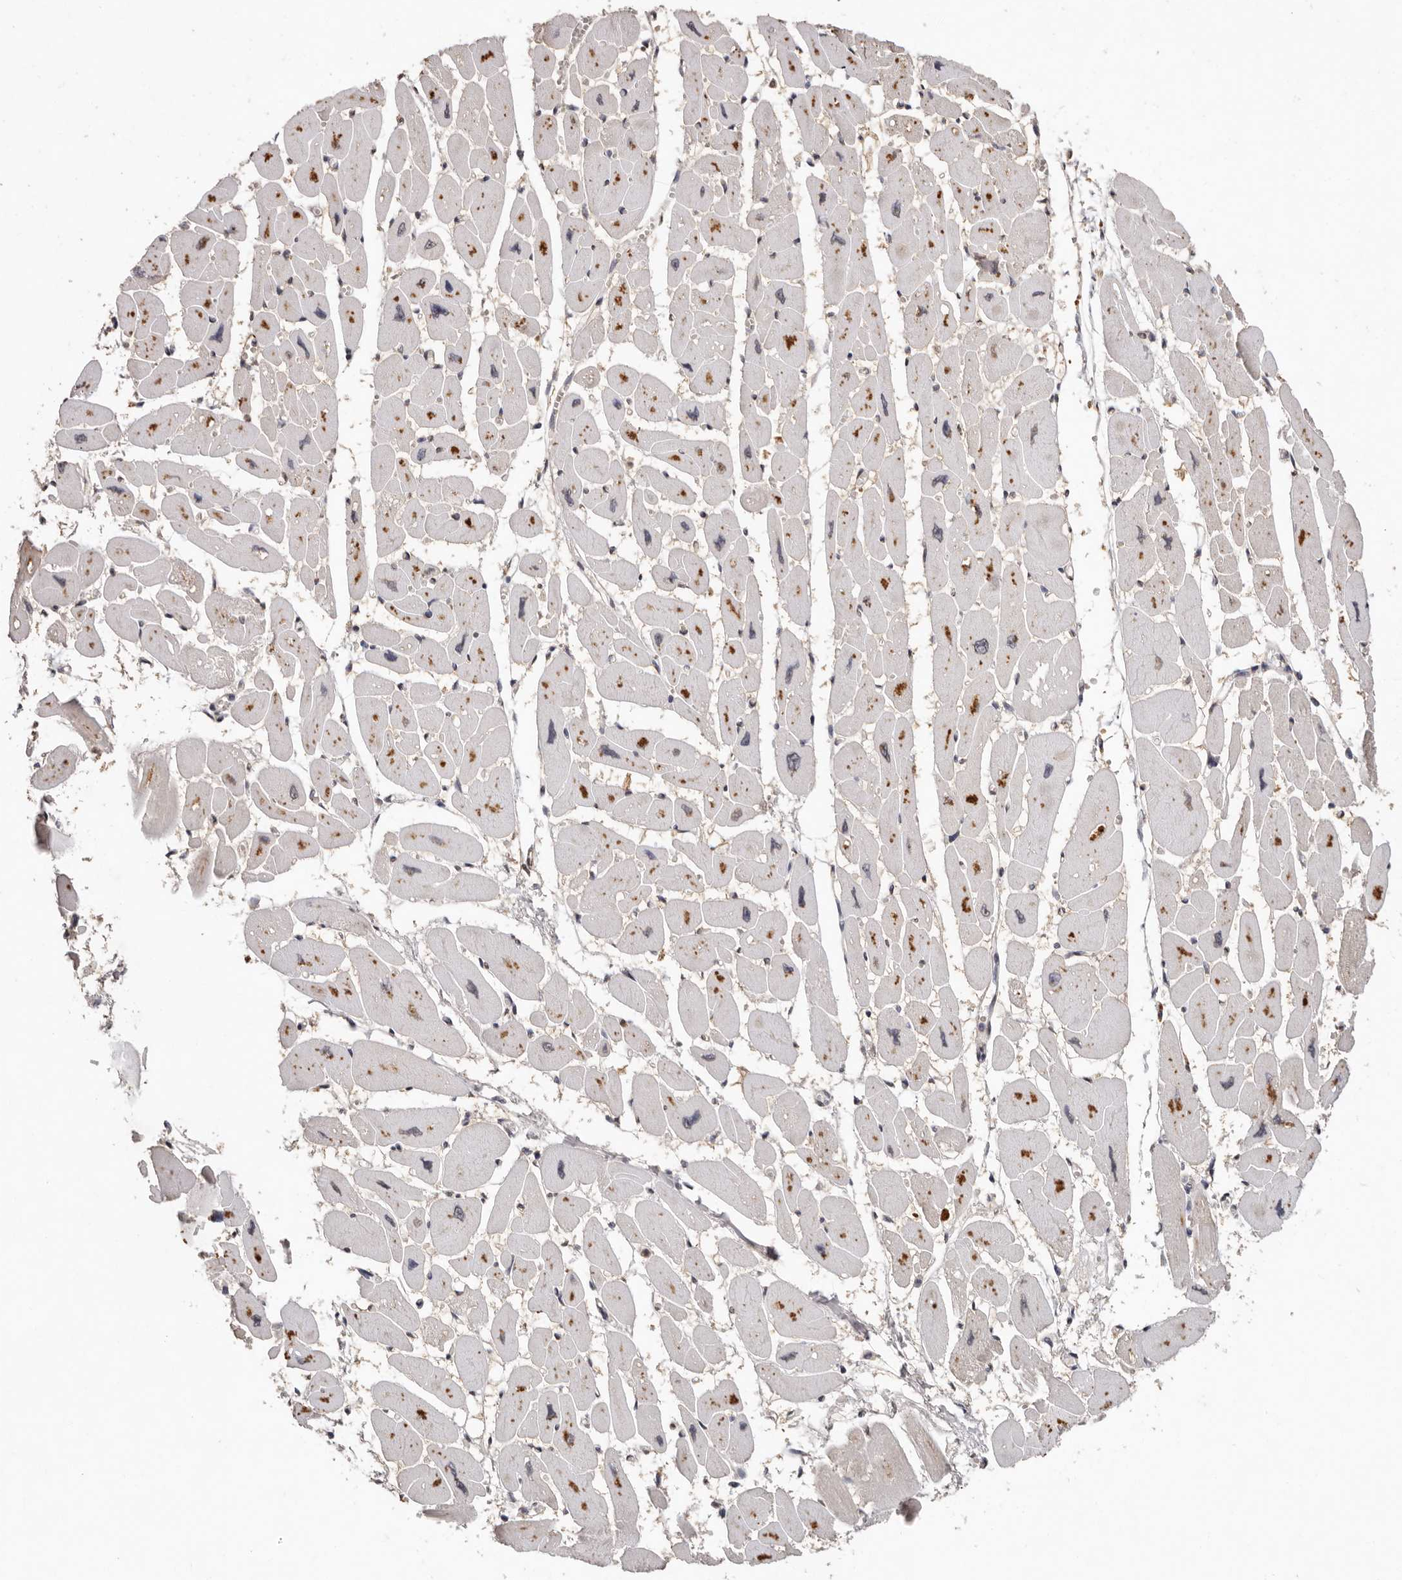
{"staining": {"intensity": "moderate", "quantity": "25%-75%", "location": "cytoplasmic/membranous"}, "tissue": "heart muscle", "cell_type": "Cardiomyocytes", "image_type": "normal", "snomed": [{"axis": "morphology", "description": "Normal tissue, NOS"}, {"axis": "topography", "description": "Heart"}], "caption": "Cardiomyocytes display medium levels of moderate cytoplasmic/membranous staining in about 25%-75% of cells in normal human heart muscle.", "gene": "SULT1E1", "patient": {"sex": "female", "age": 54}}